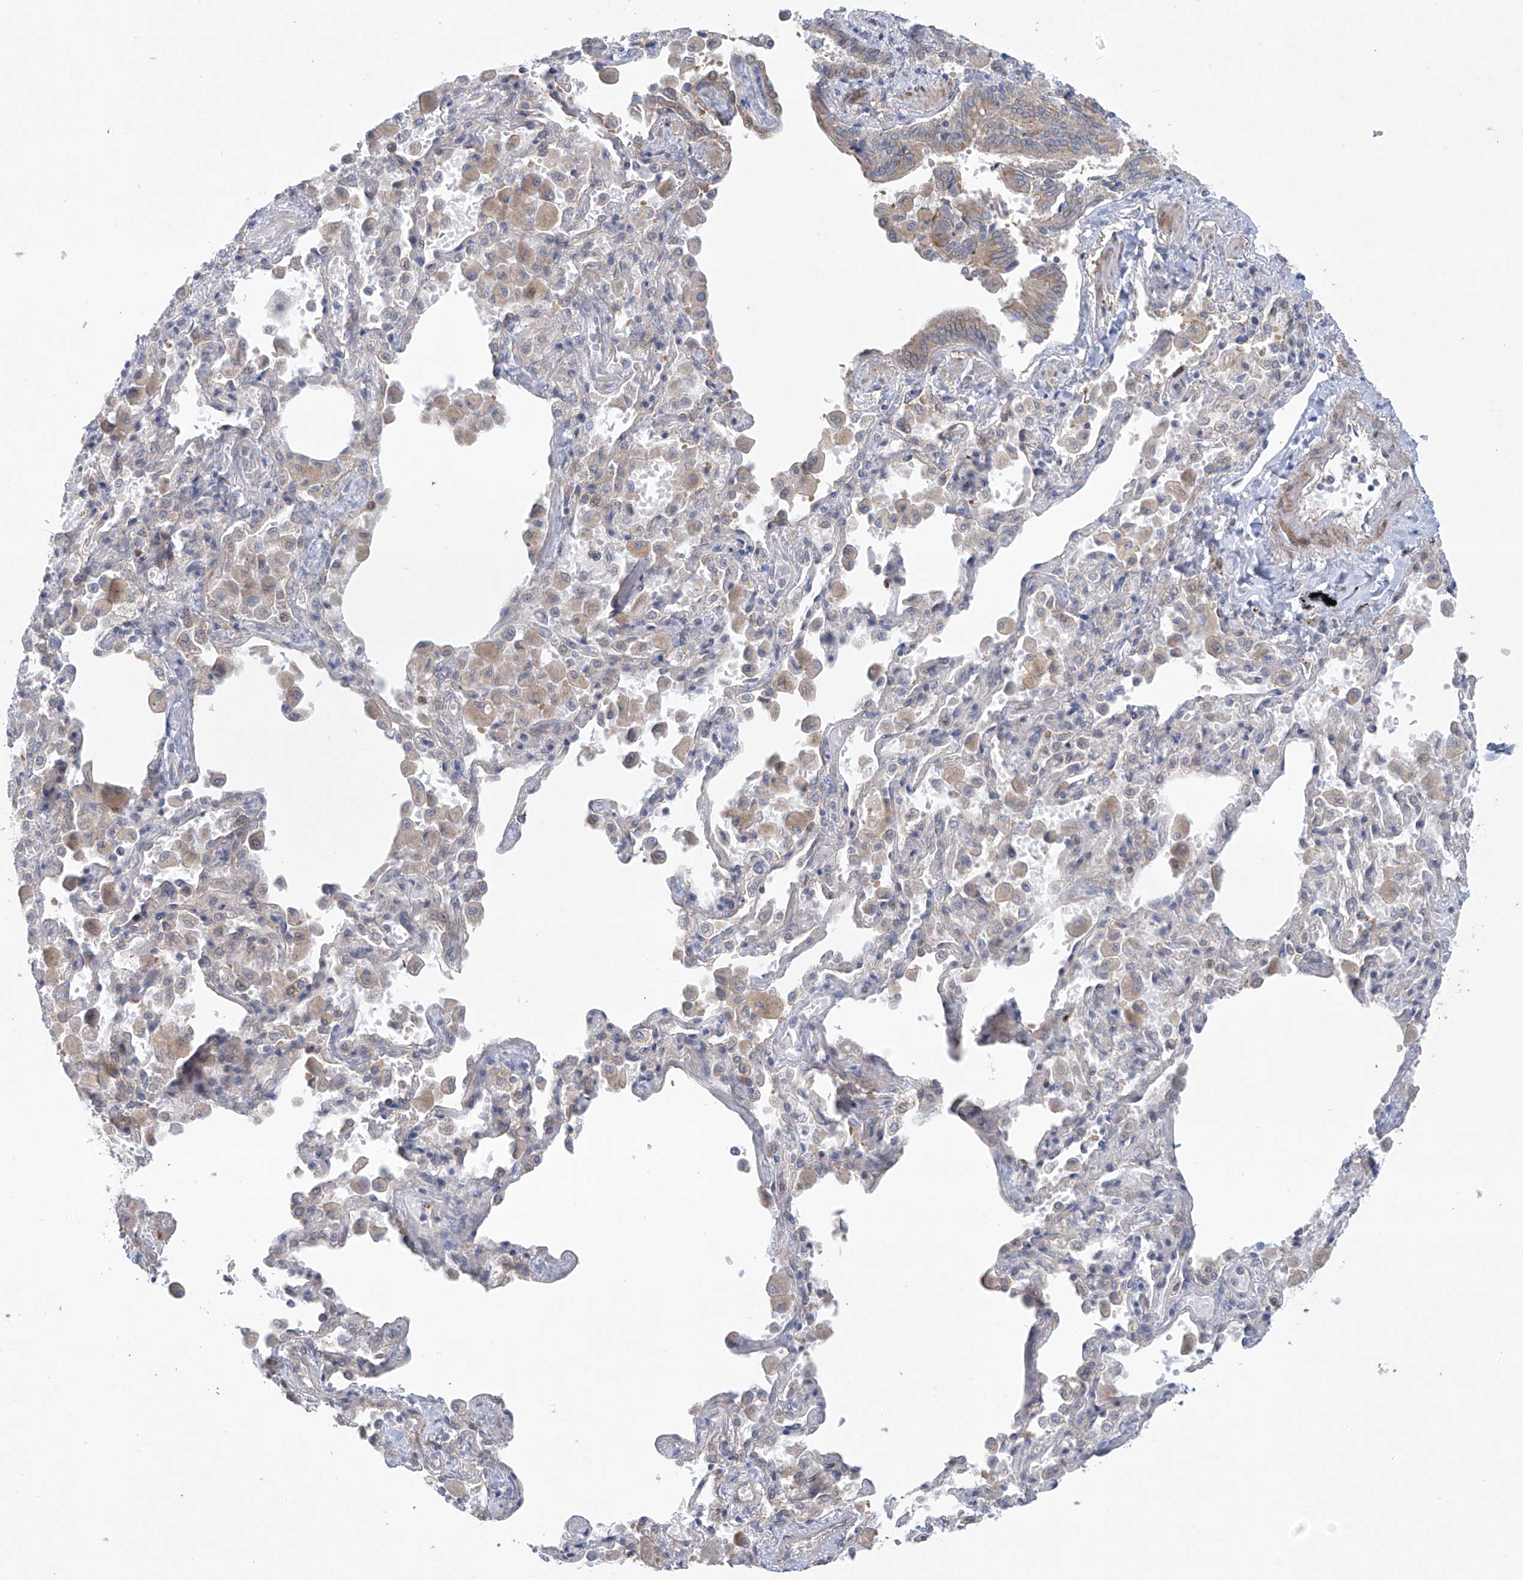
{"staining": {"intensity": "strong", "quantity": "25%-75%", "location": "cytoplasmic/membranous"}, "tissue": "bronchus", "cell_type": "Respiratory epithelial cells", "image_type": "normal", "snomed": [{"axis": "morphology", "description": "Normal tissue, NOS"}, {"axis": "morphology", "description": "Inflammation, NOS"}, {"axis": "topography", "description": "Lung"}], "caption": "DAB immunohistochemical staining of unremarkable bronchus exhibits strong cytoplasmic/membranous protein expression in approximately 25%-75% of respiratory epithelial cells.", "gene": "KLC4", "patient": {"sex": "female", "age": 46}}